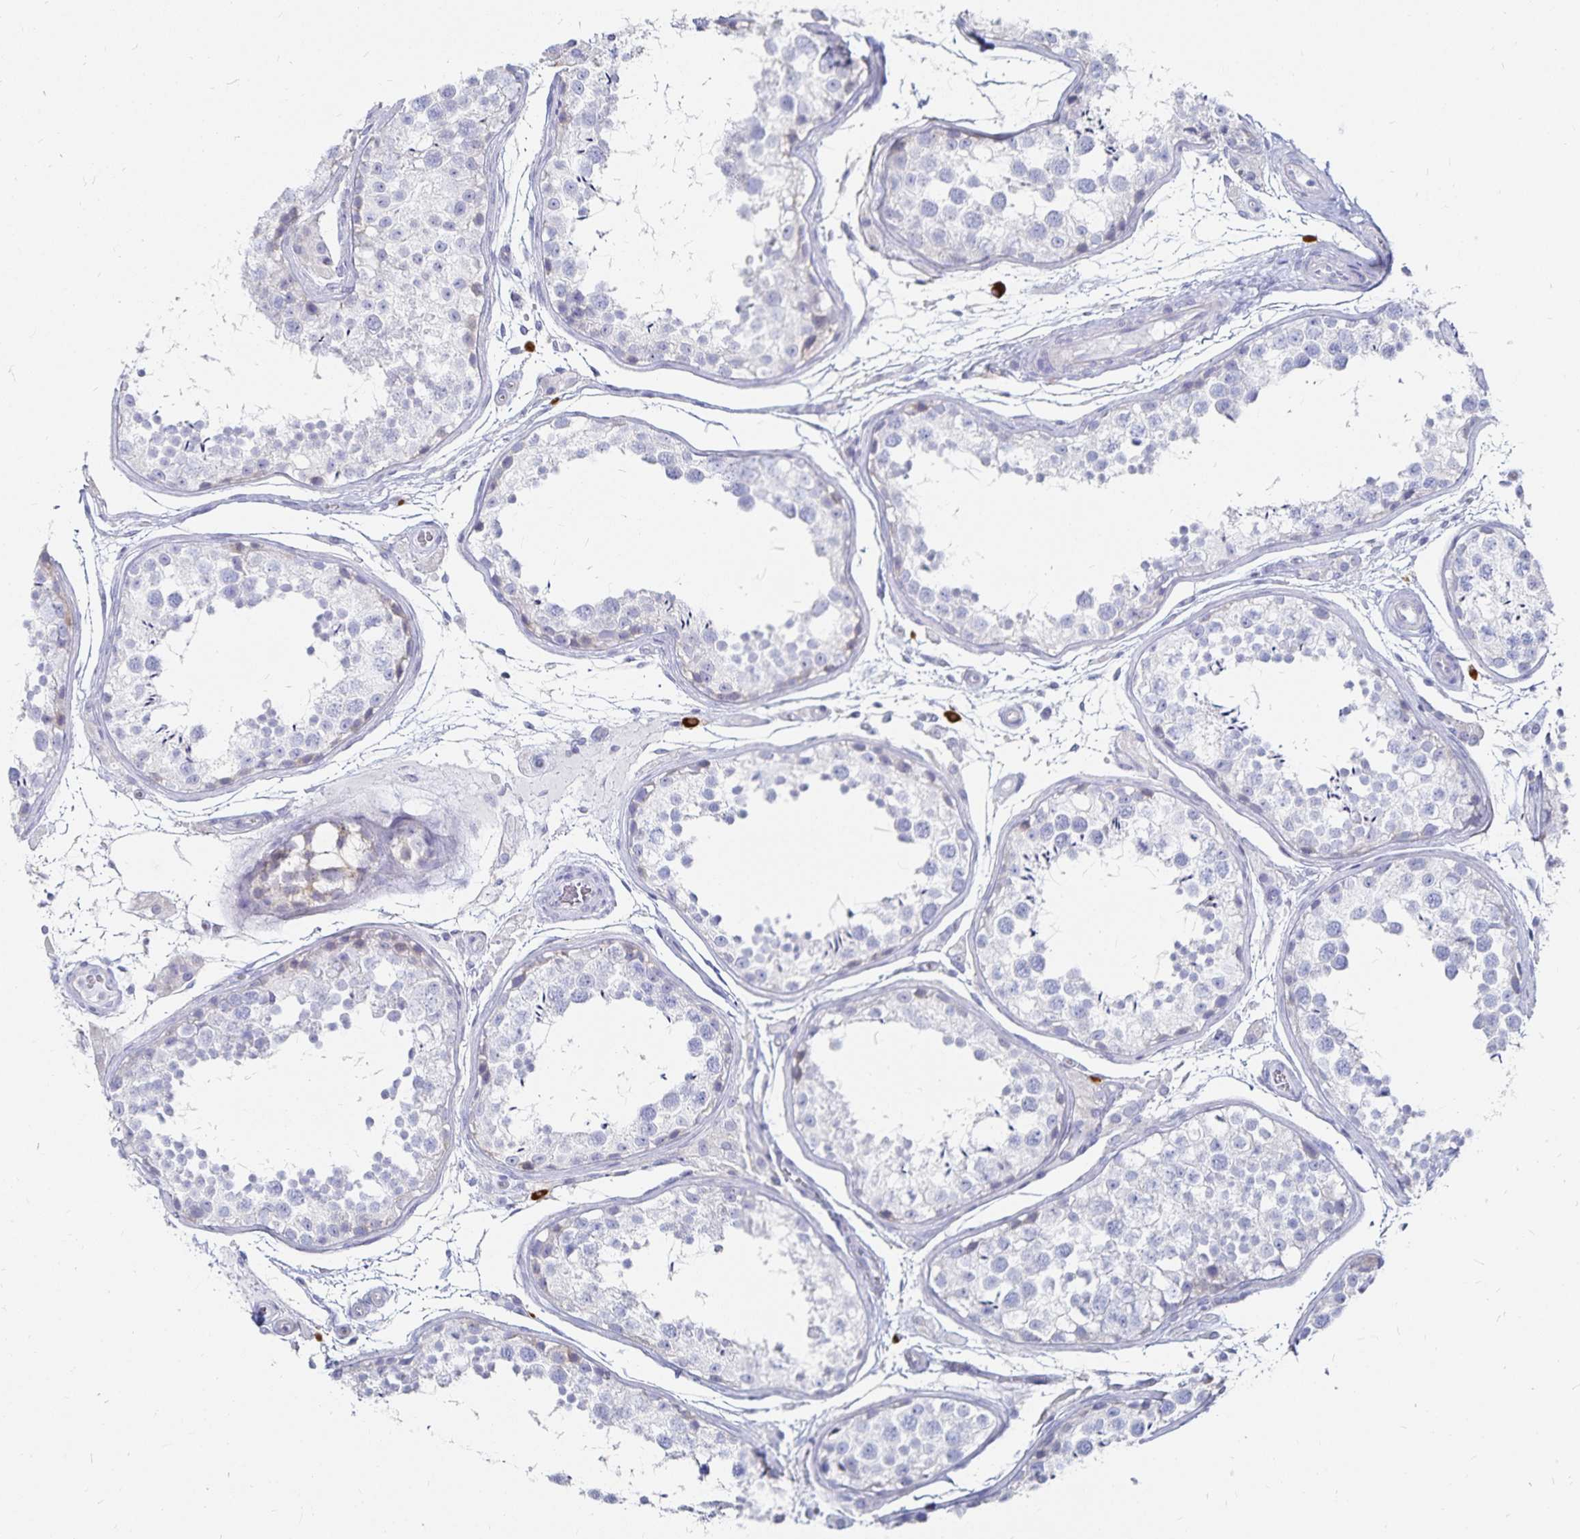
{"staining": {"intensity": "negative", "quantity": "none", "location": "none"}, "tissue": "testis", "cell_type": "Cells in seminiferous ducts", "image_type": "normal", "snomed": [{"axis": "morphology", "description": "Normal tissue, NOS"}, {"axis": "topography", "description": "Testis"}], "caption": "Human testis stained for a protein using IHC demonstrates no staining in cells in seminiferous ducts.", "gene": "TNIP1", "patient": {"sex": "male", "age": 29}}